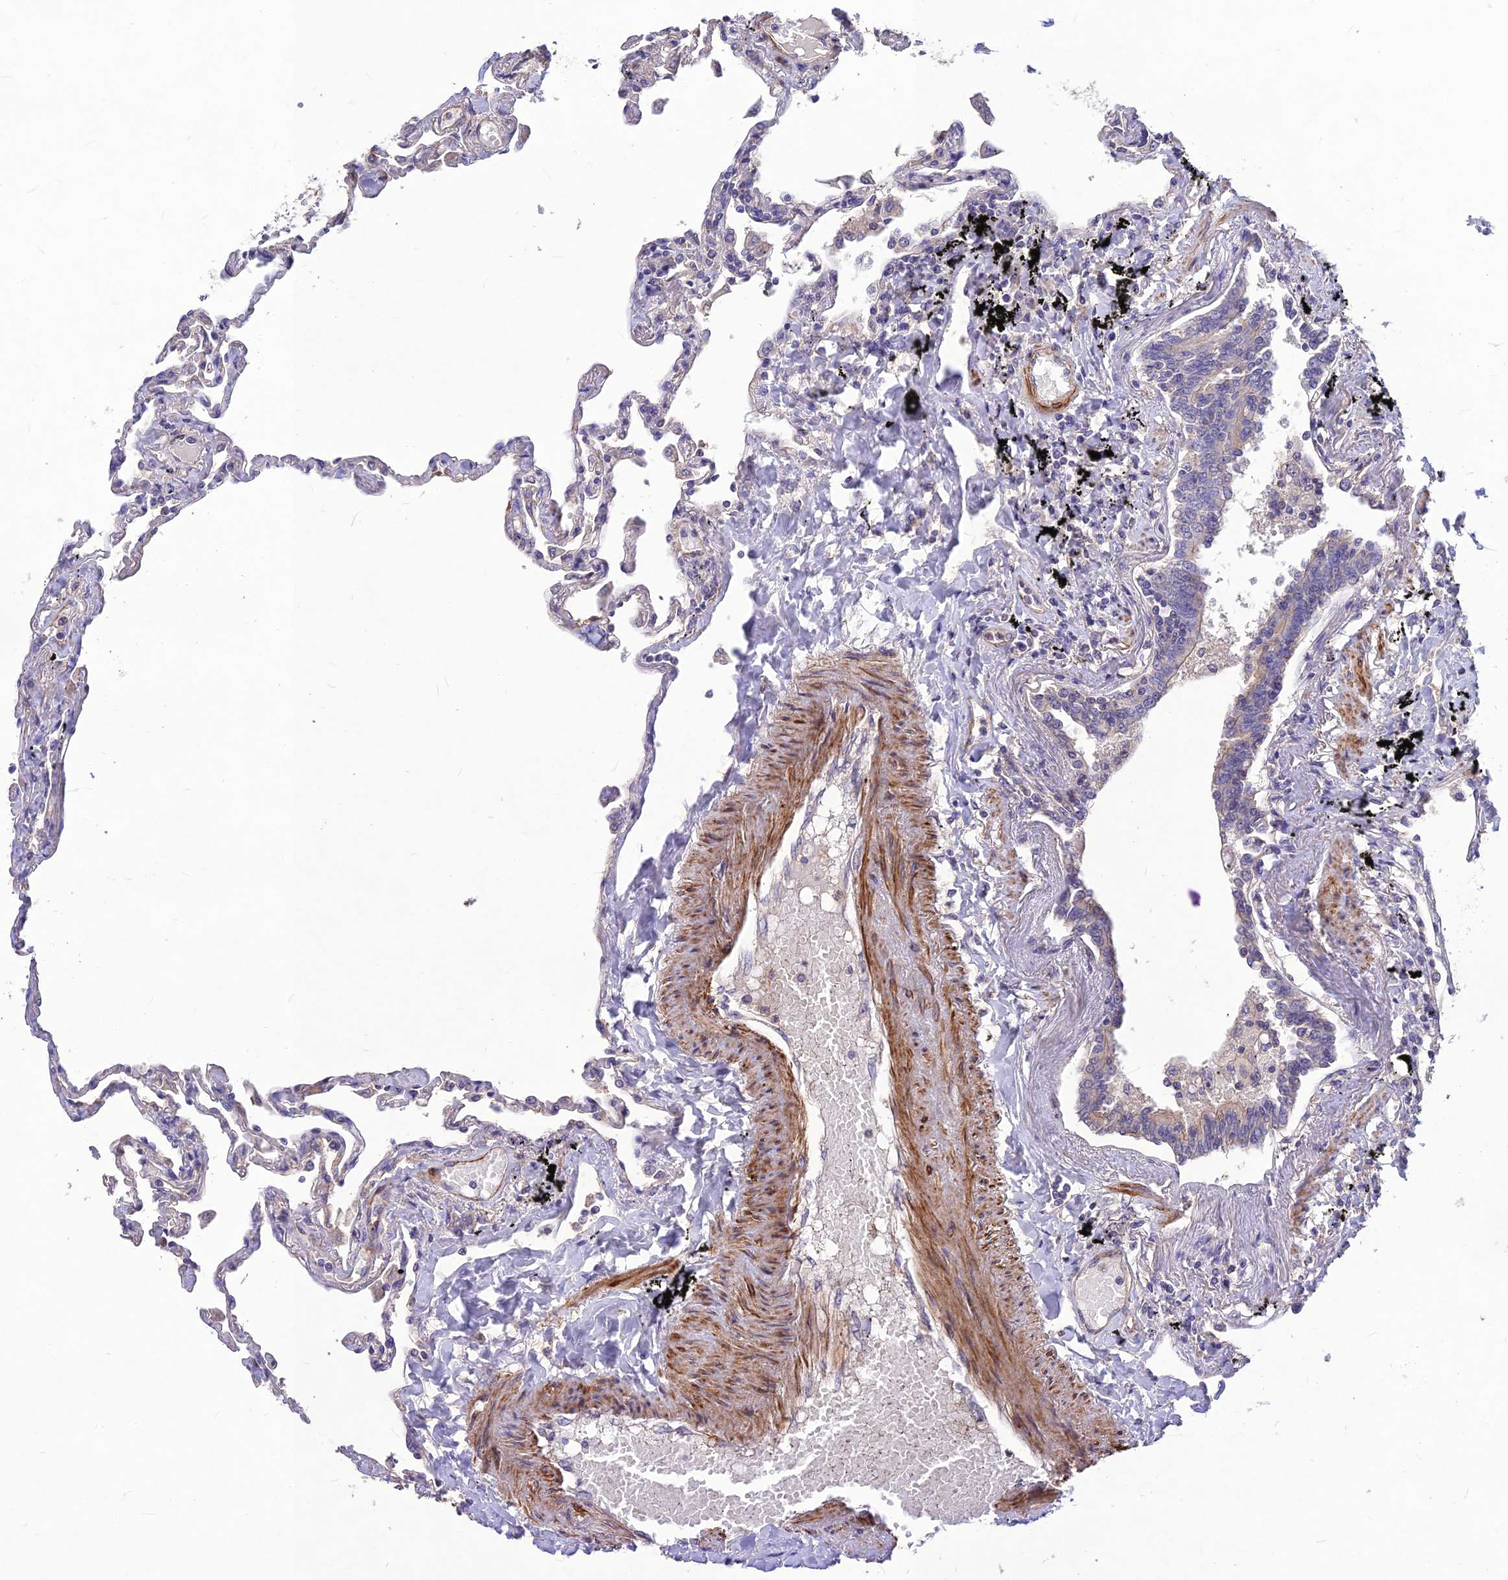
{"staining": {"intensity": "negative", "quantity": "none", "location": "none"}, "tissue": "lung", "cell_type": "Alveolar cells", "image_type": "normal", "snomed": [{"axis": "morphology", "description": "Normal tissue, NOS"}, {"axis": "topography", "description": "Lung"}], "caption": "Immunohistochemical staining of benign lung displays no significant staining in alveolar cells. (DAB immunohistochemistry, high magnification).", "gene": "CLUH", "patient": {"sex": "female", "age": 67}}